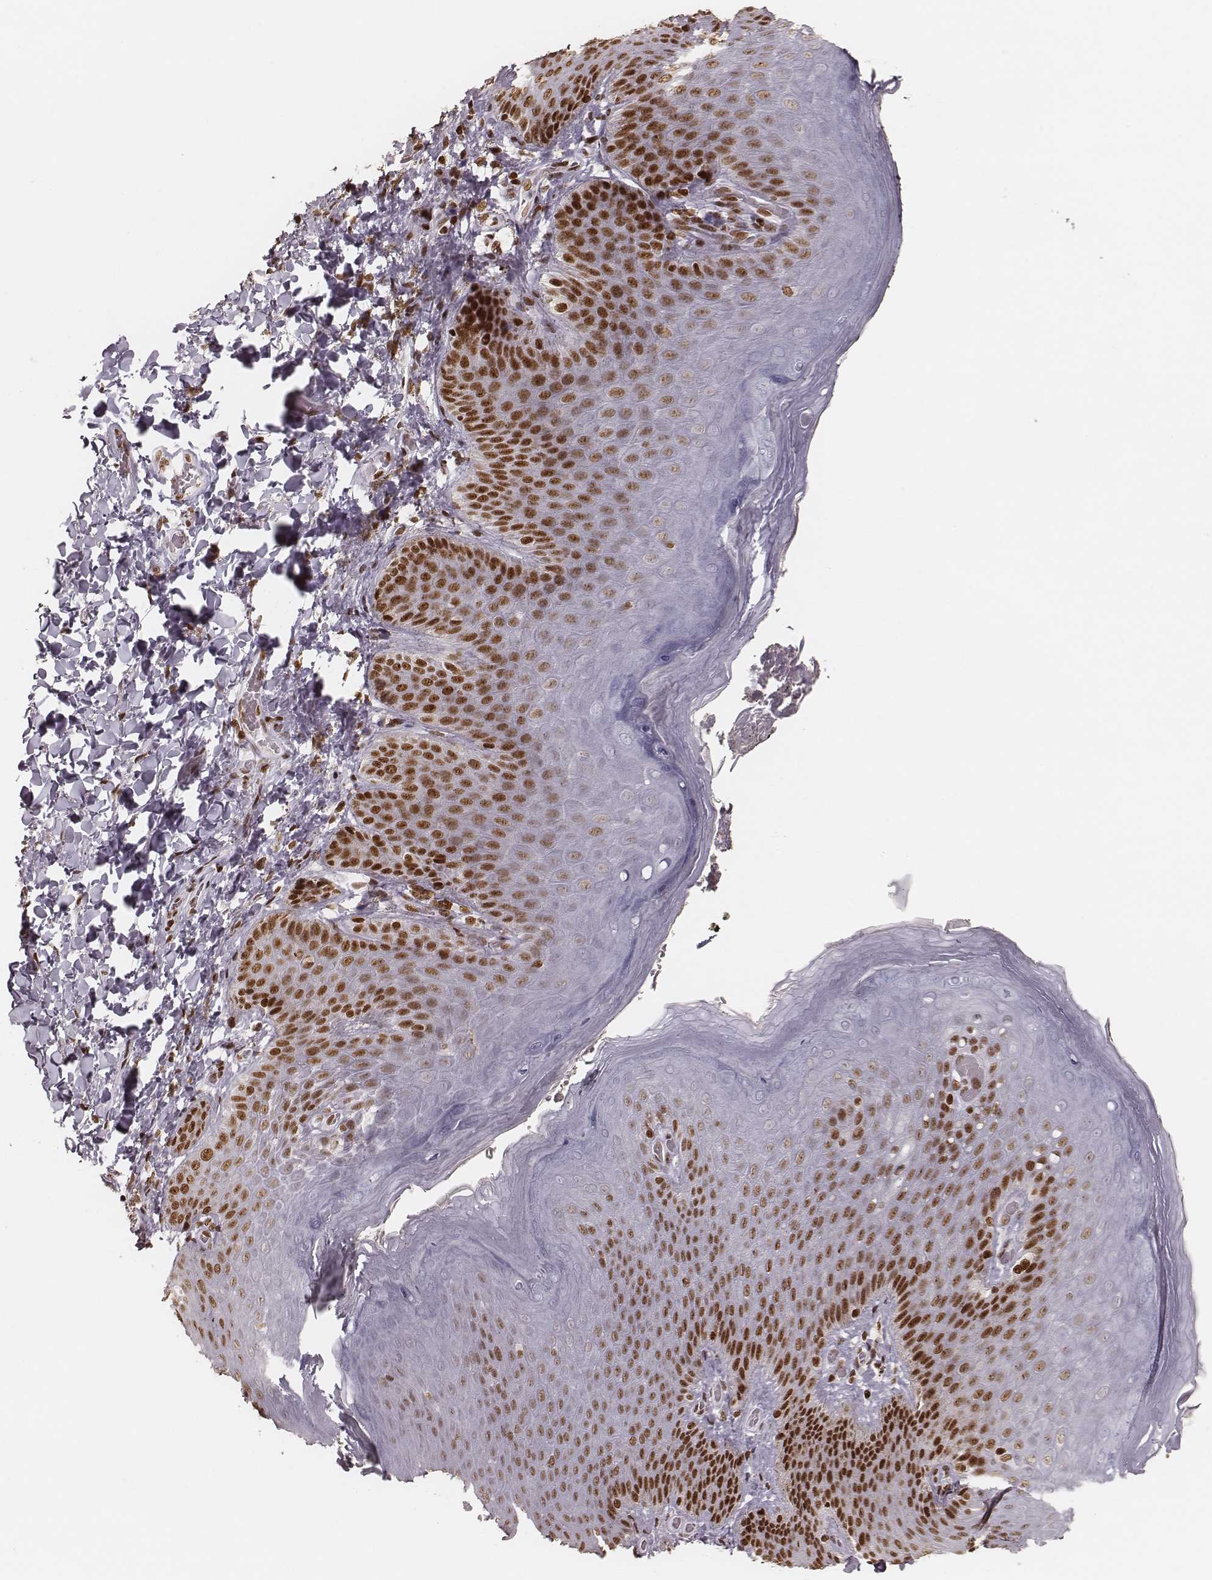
{"staining": {"intensity": "strong", "quantity": ">75%", "location": "nuclear"}, "tissue": "skin", "cell_type": "Epidermal cells", "image_type": "normal", "snomed": [{"axis": "morphology", "description": "Normal tissue, NOS"}, {"axis": "topography", "description": "Anal"}], "caption": "Protein positivity by immunohistochemistry (IHC) shows strong nuclear positivity in about >75% of epidermal cells in unremarkable skin.", "gene": "PARP1", "patient": {"sex": "male", "age": 53}}